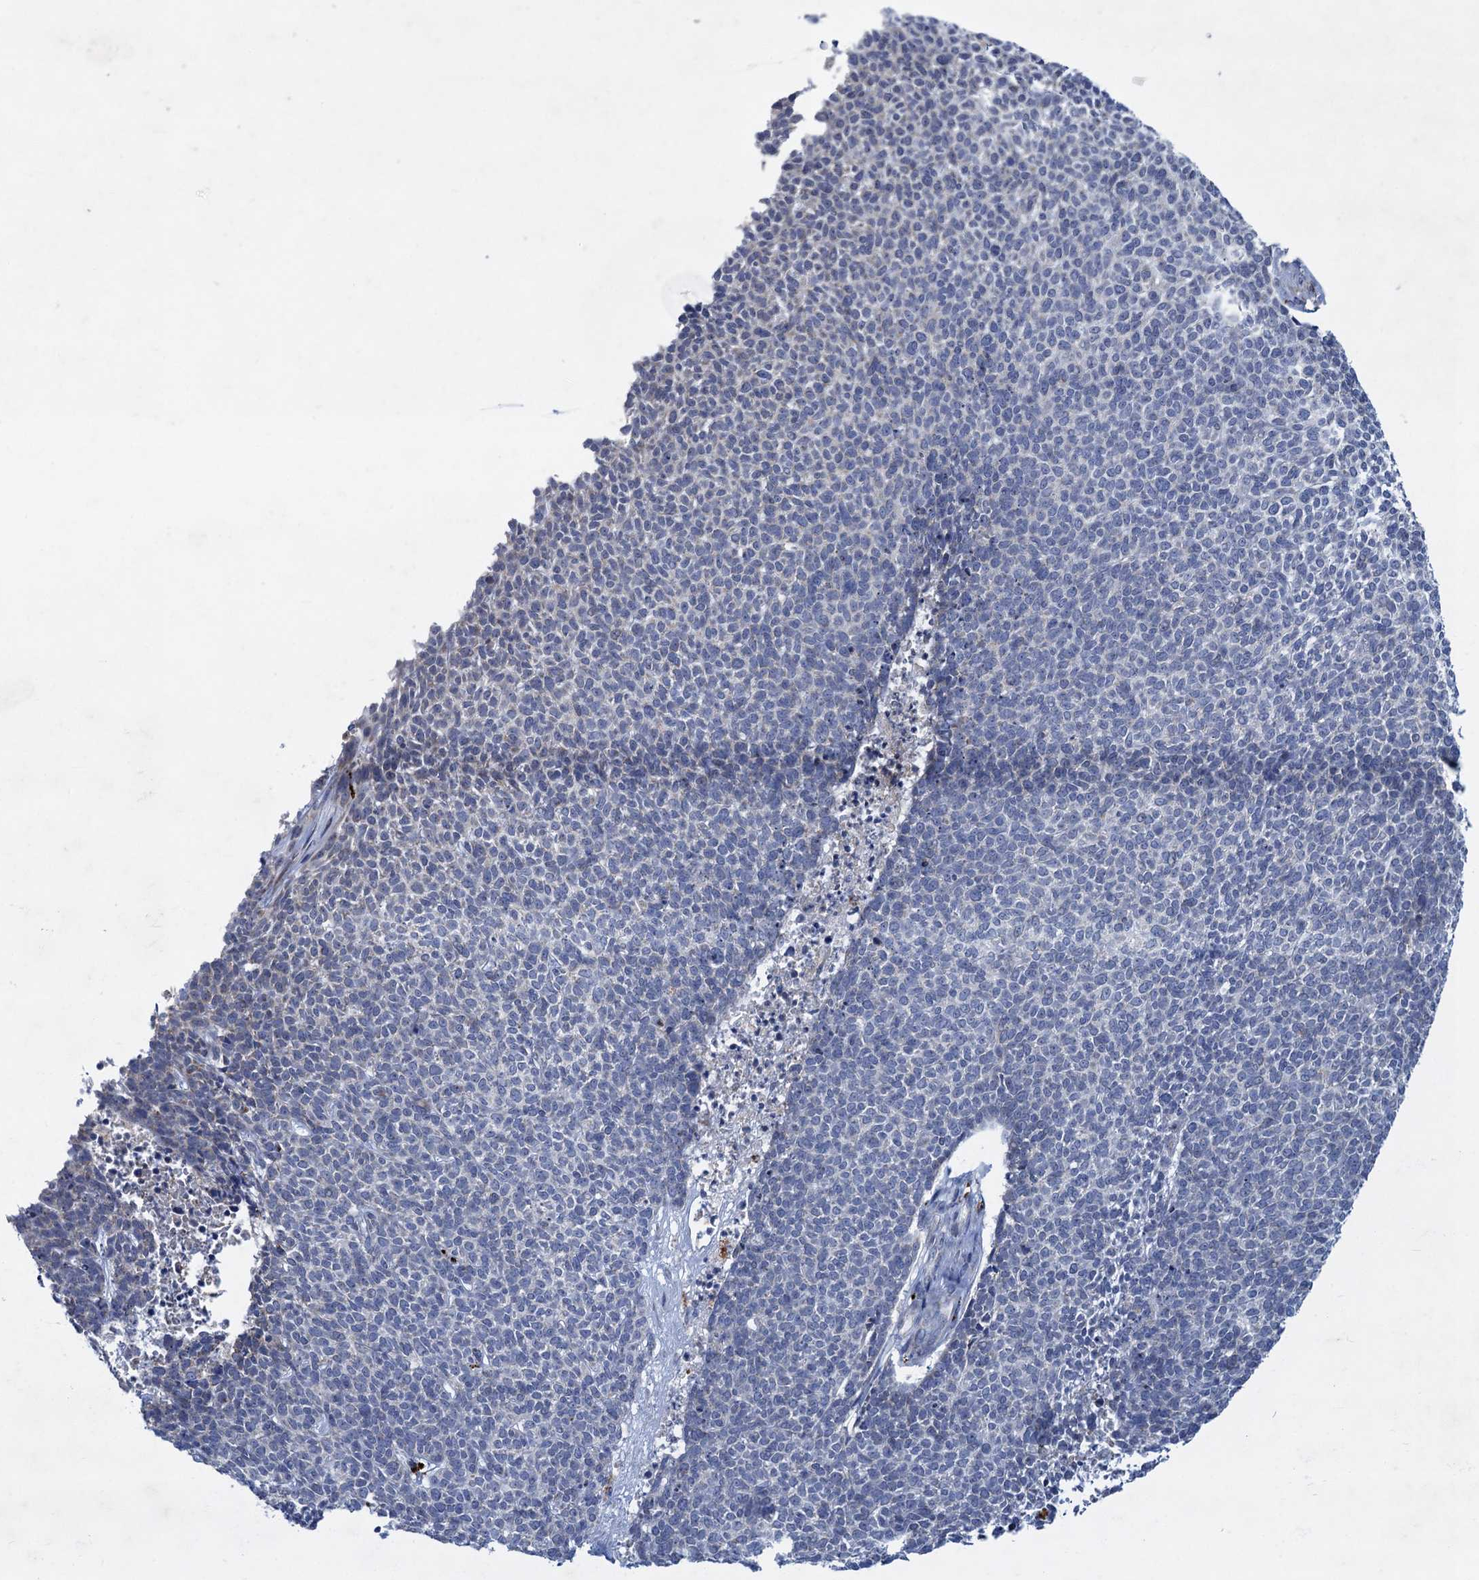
{"staining": {"intensity": "negative", "quantity": "none", "location": "none"}, "tissue": "skin cancer", "cell_type": "Tumor cells", "image_type": "cancer", "snomed": [{"axis": "morphology", "description": "Basal cell carcinoma"}, {"axis": "topography", "description": "Skin"}], "caption": "Skin cancer (basal cell carcinoma) was stained to show a protein in brown. There is no significant expression in tumor cells.", "gene": "ANKS3", "patient": {"sex": "female", "age": 84}}